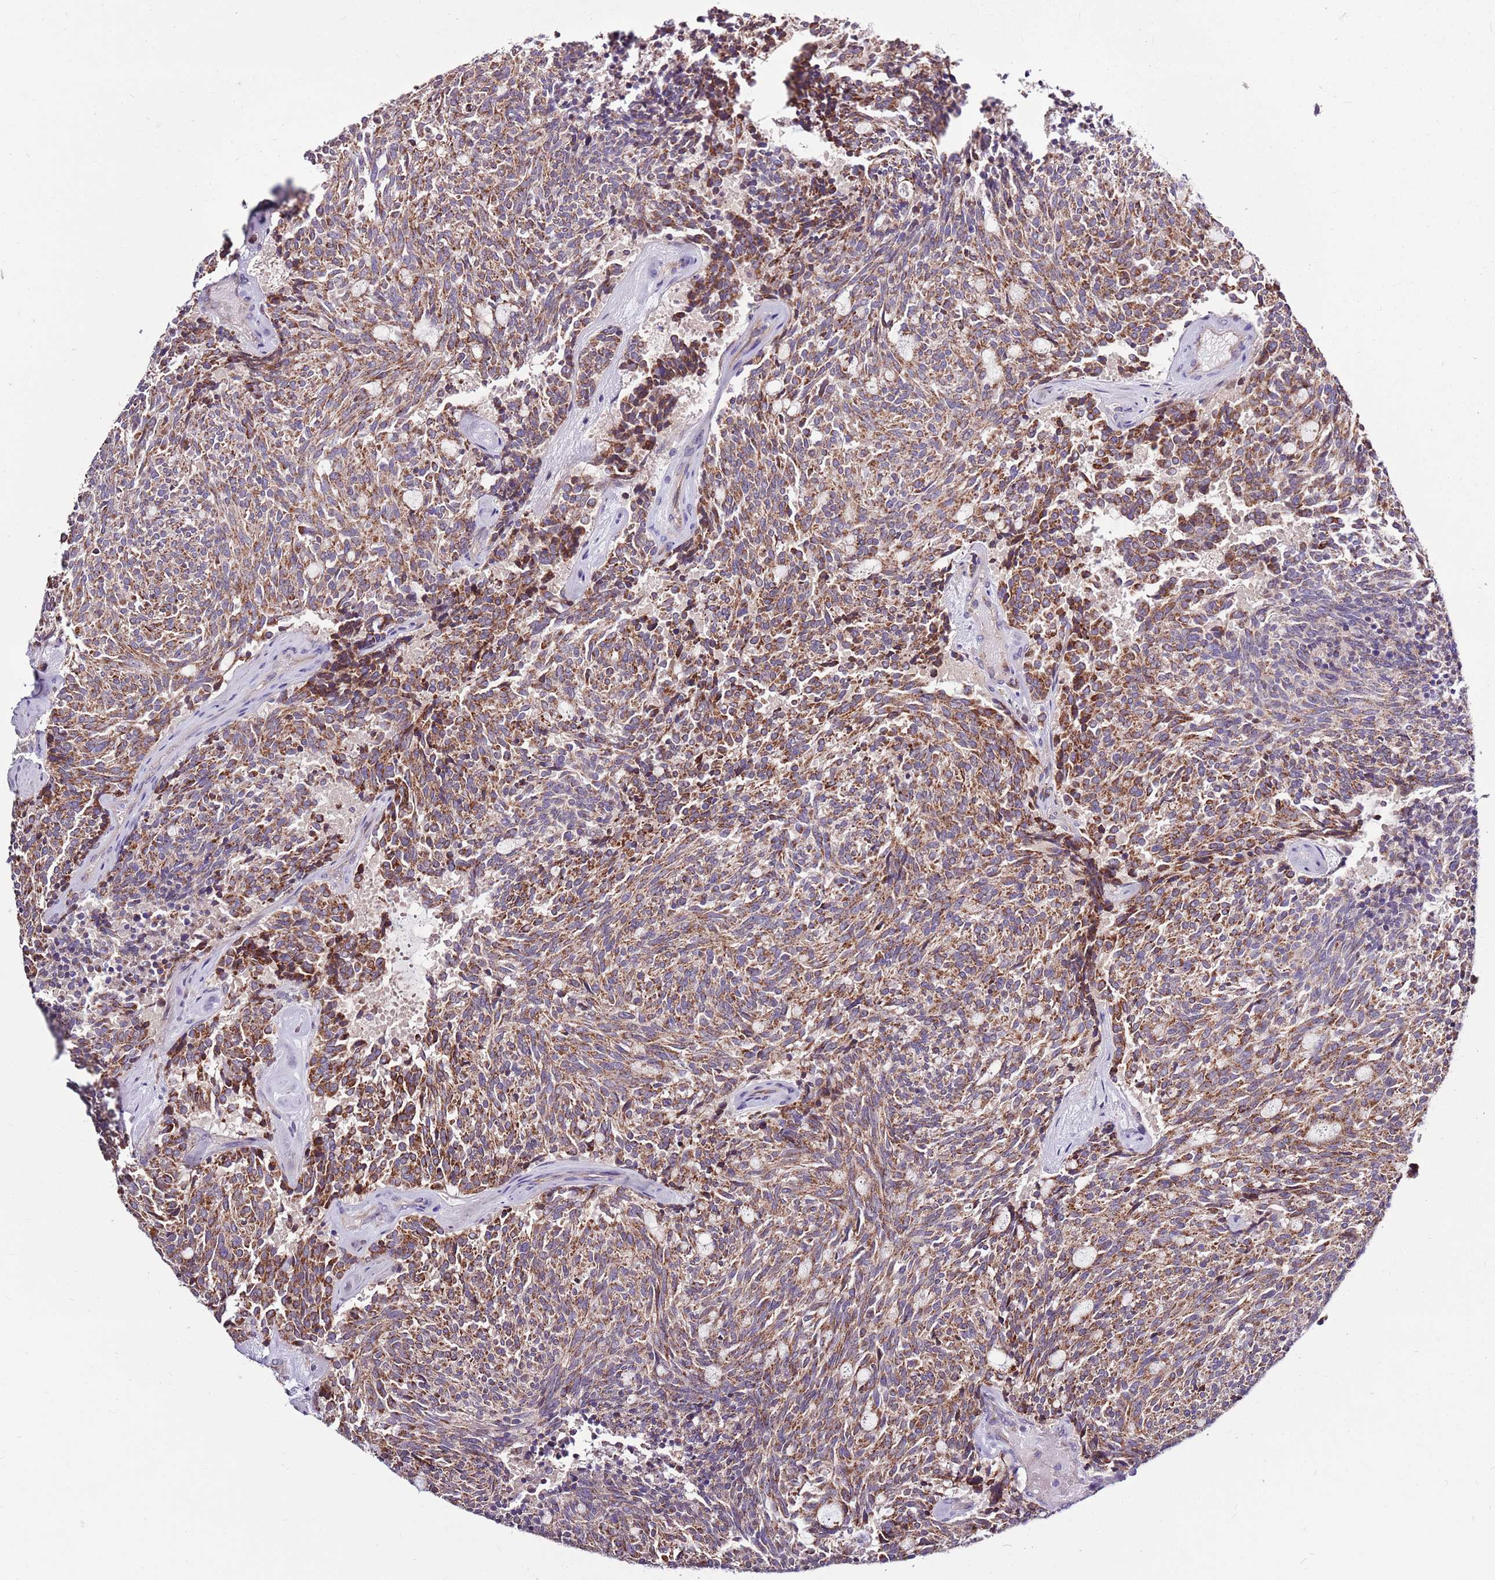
{"staining": {"intensity": "moderate", "quantity": ">75%", "location": "cytoplasmic/membranous"}, "tissue": "carcinoid", "cell_type": "Tumor cells", "image_type": "cancer", "snomed": [{"axis": "morphology", "description": "Carcinoid, malignant, NOS"}, {"axis": "topography", "description": "Pancreas"}], "caption": "Tumor cells reveal medium levels of moderate cytoplasmic/membranous expression in about >75% of cells in carcinoid (malignant). (IHC, brightfield microscopy, high magnification).", "gene": "SMG1", "patient": {"sex": "female", "age": 54}}